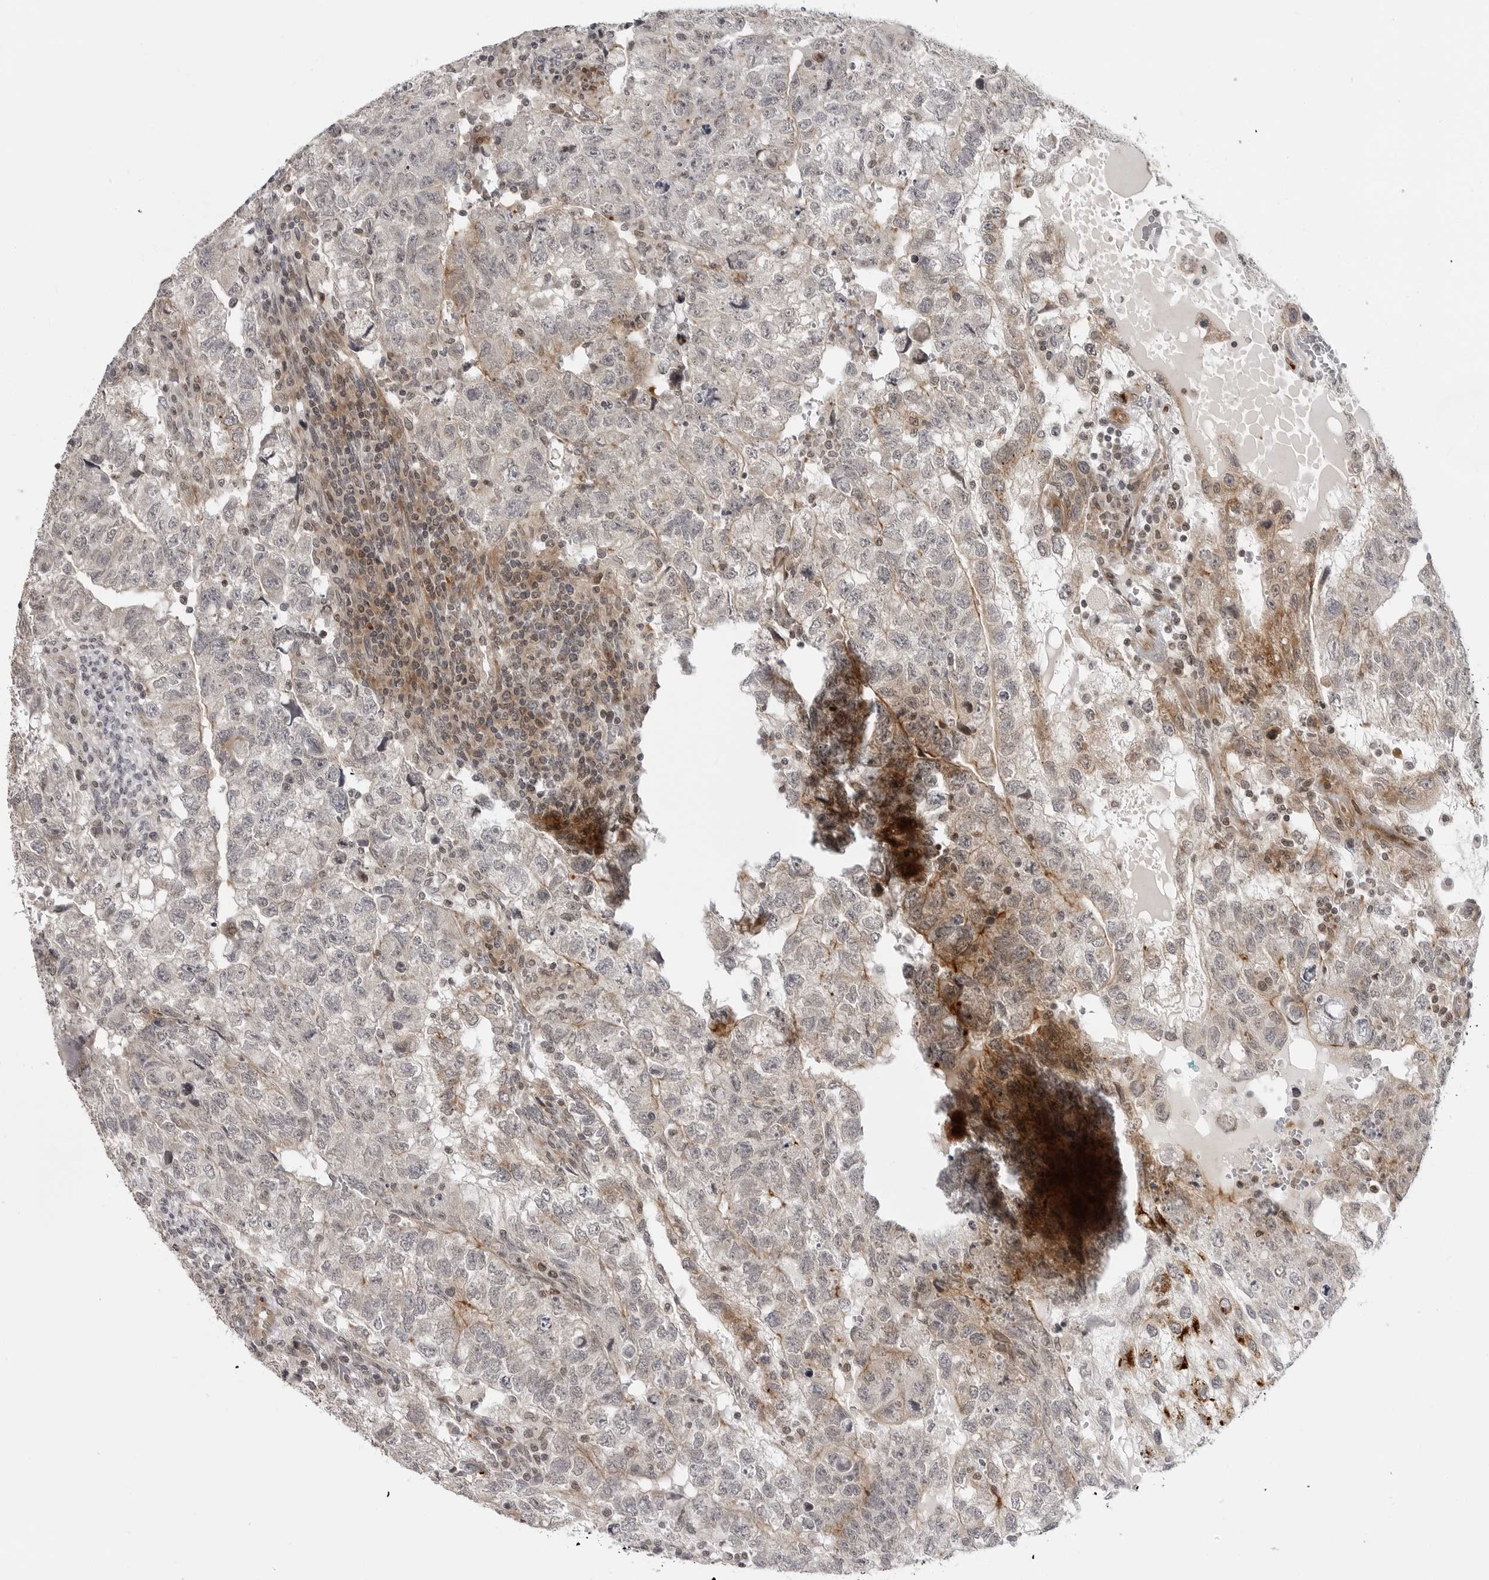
{"staining": {"intensity": "moderate", "quantity": "<25%", "location": "cytoplasmic/membranous"}, "tissue": "testis cancer", "cell_type": "Tumor cells", "image_type": "cancer", "snomed": [{"axis": "morphology", "description": "Carcinoma, Embryonal, NOS"}, {"axis": "topography", "description": "Testis"}], "caption": "Protein staining exhibits moderate cytoplasmic/membranous positivity in approximately <25% of tumor cells in testis cancer. The staining is performed using DAB brown chromogen to label protein expression. The nuclei are counter-stained blue using hematoxylin.", "gene": "ADAMTS5", "patient": {"sex": "male", "age": 36}}